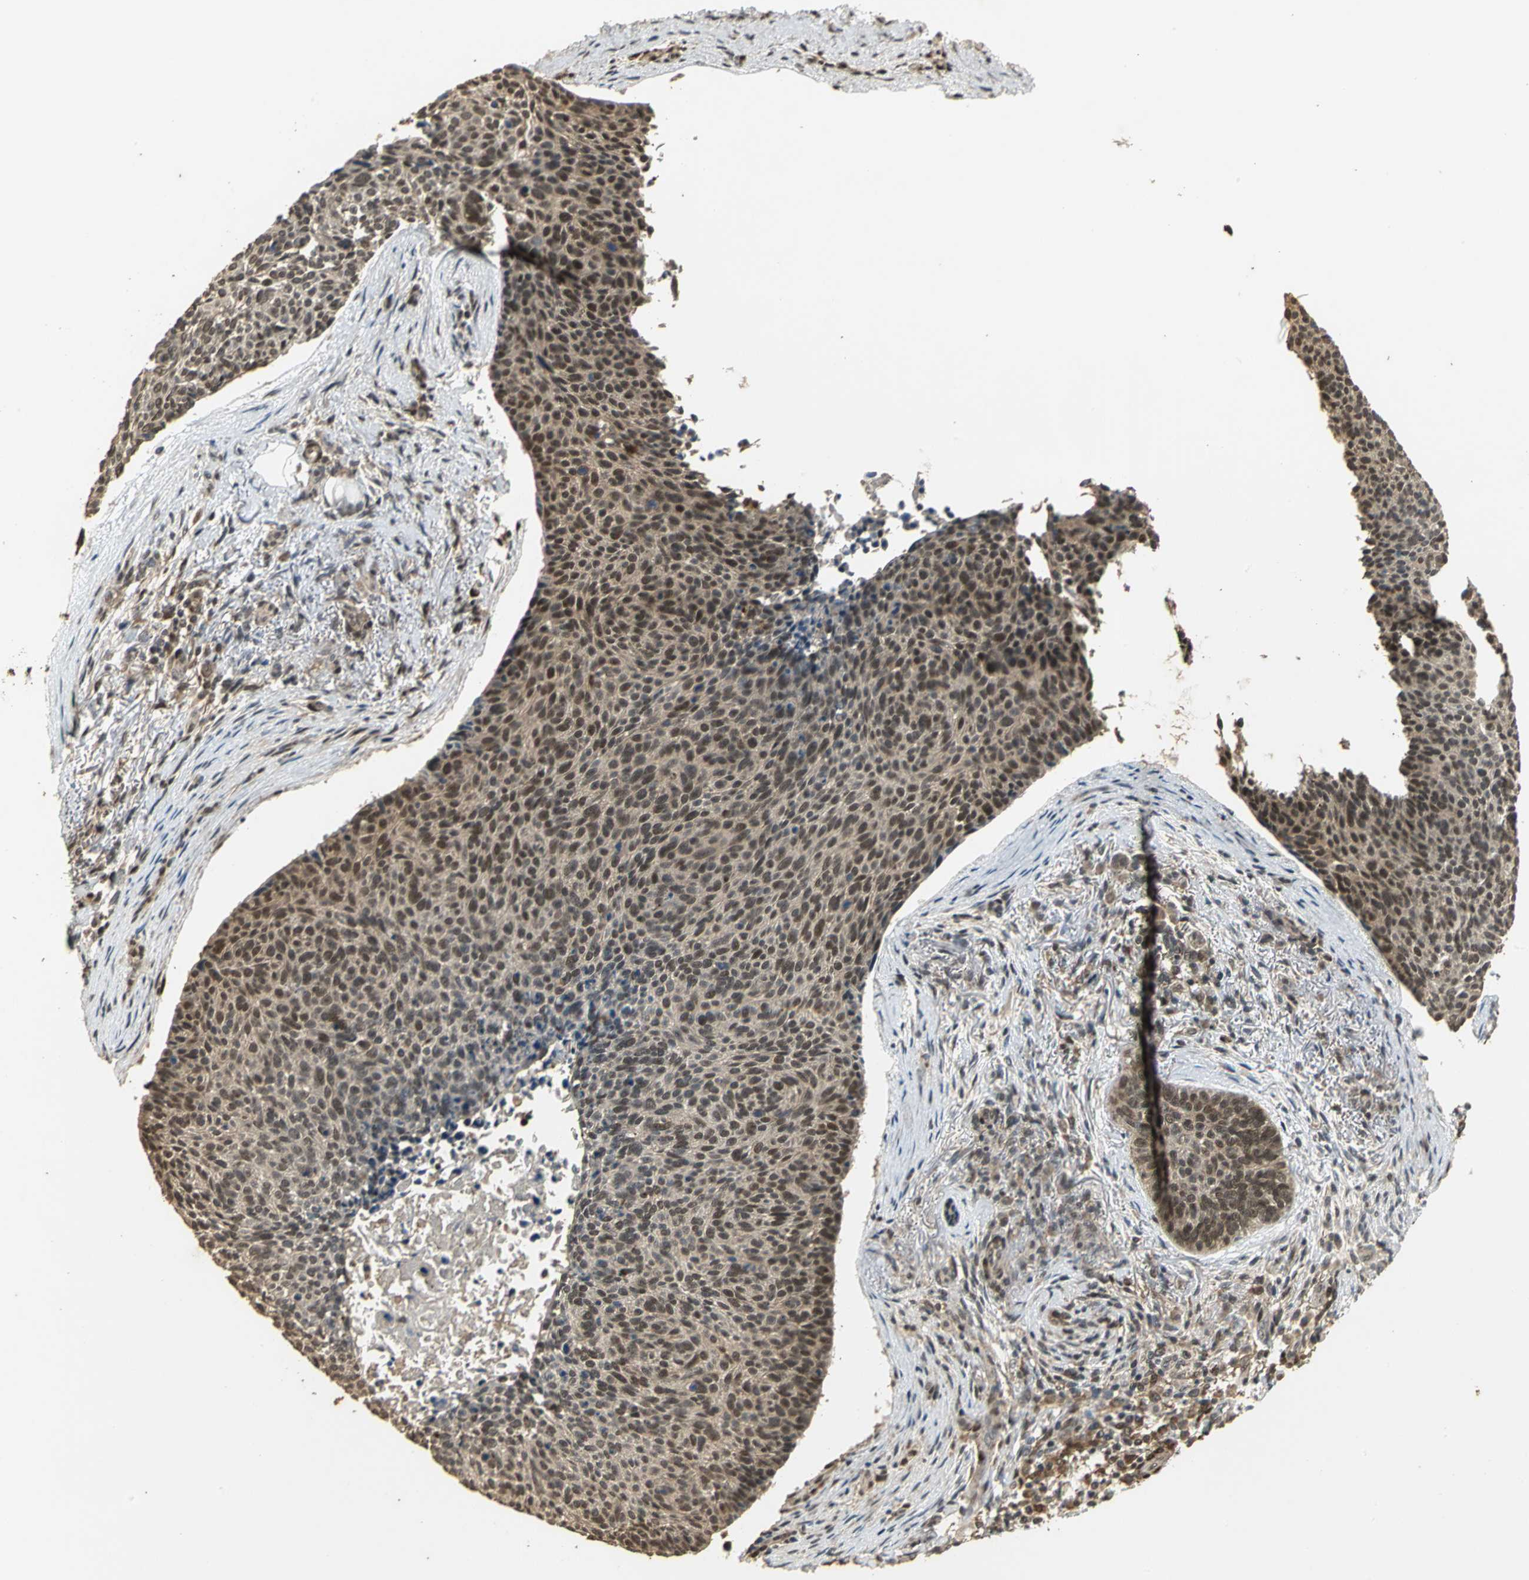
{"staining": {"intensity": "strong", "quantity": ">75%", "location": "nuclear"}, "tissue": "skin cancer", "cell_type": "Tumor cells", "image_type": "cancer", "snomed": [{"axis": "morphology", "description": "Normal tissue, NOS"}, {"axis": "morphology", "description": "Basal cell carcinoma"}, {"axis": "topography", "description": "Skin"}], "caption": "Skin cancer stained for a protein (brown) reveals strong nuclear positive expression in approximately >75% of tumor cells.", "gene": "NOTCH3", "patient": {"sex": "female", "age": 57}}